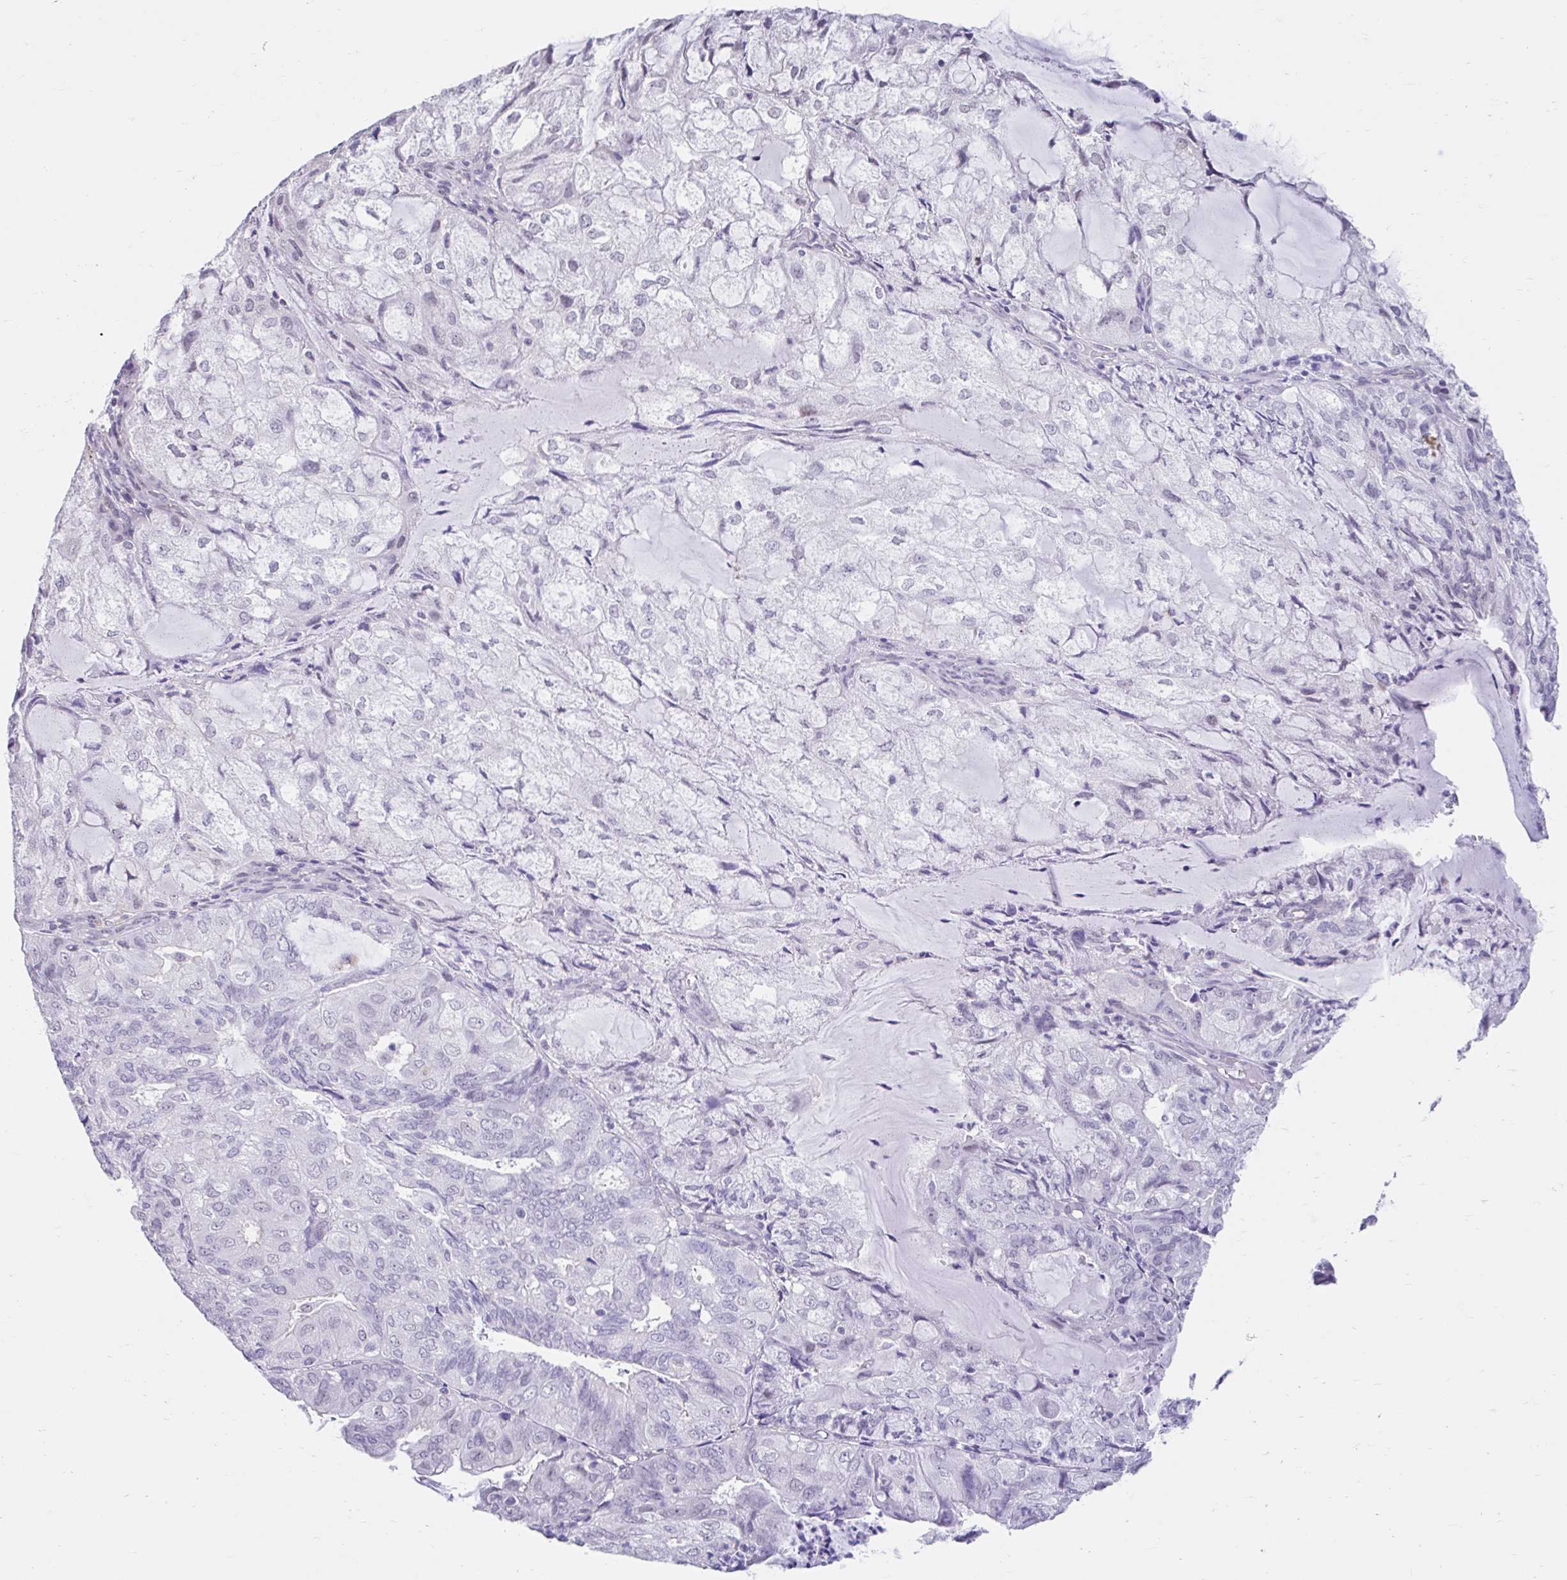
{"staining": {"intensity": "negative", "quantity": "none", "location": "none"}, "tissue": "endometrial cancer", "cell_type": "Tumor cells", "image_type": "cancer", "snomed": [{"axis": "morphology", "description": "Adenocarcinoma, NOS"}, {"axis": "topography", "description": "Endometrium"}], "caption": "Image shows no protein staining in tumor cells of endometrial adenocarcinoma tissue.", "gene": "DCAF17", "patient": {"sex": "female", "age": 81}}